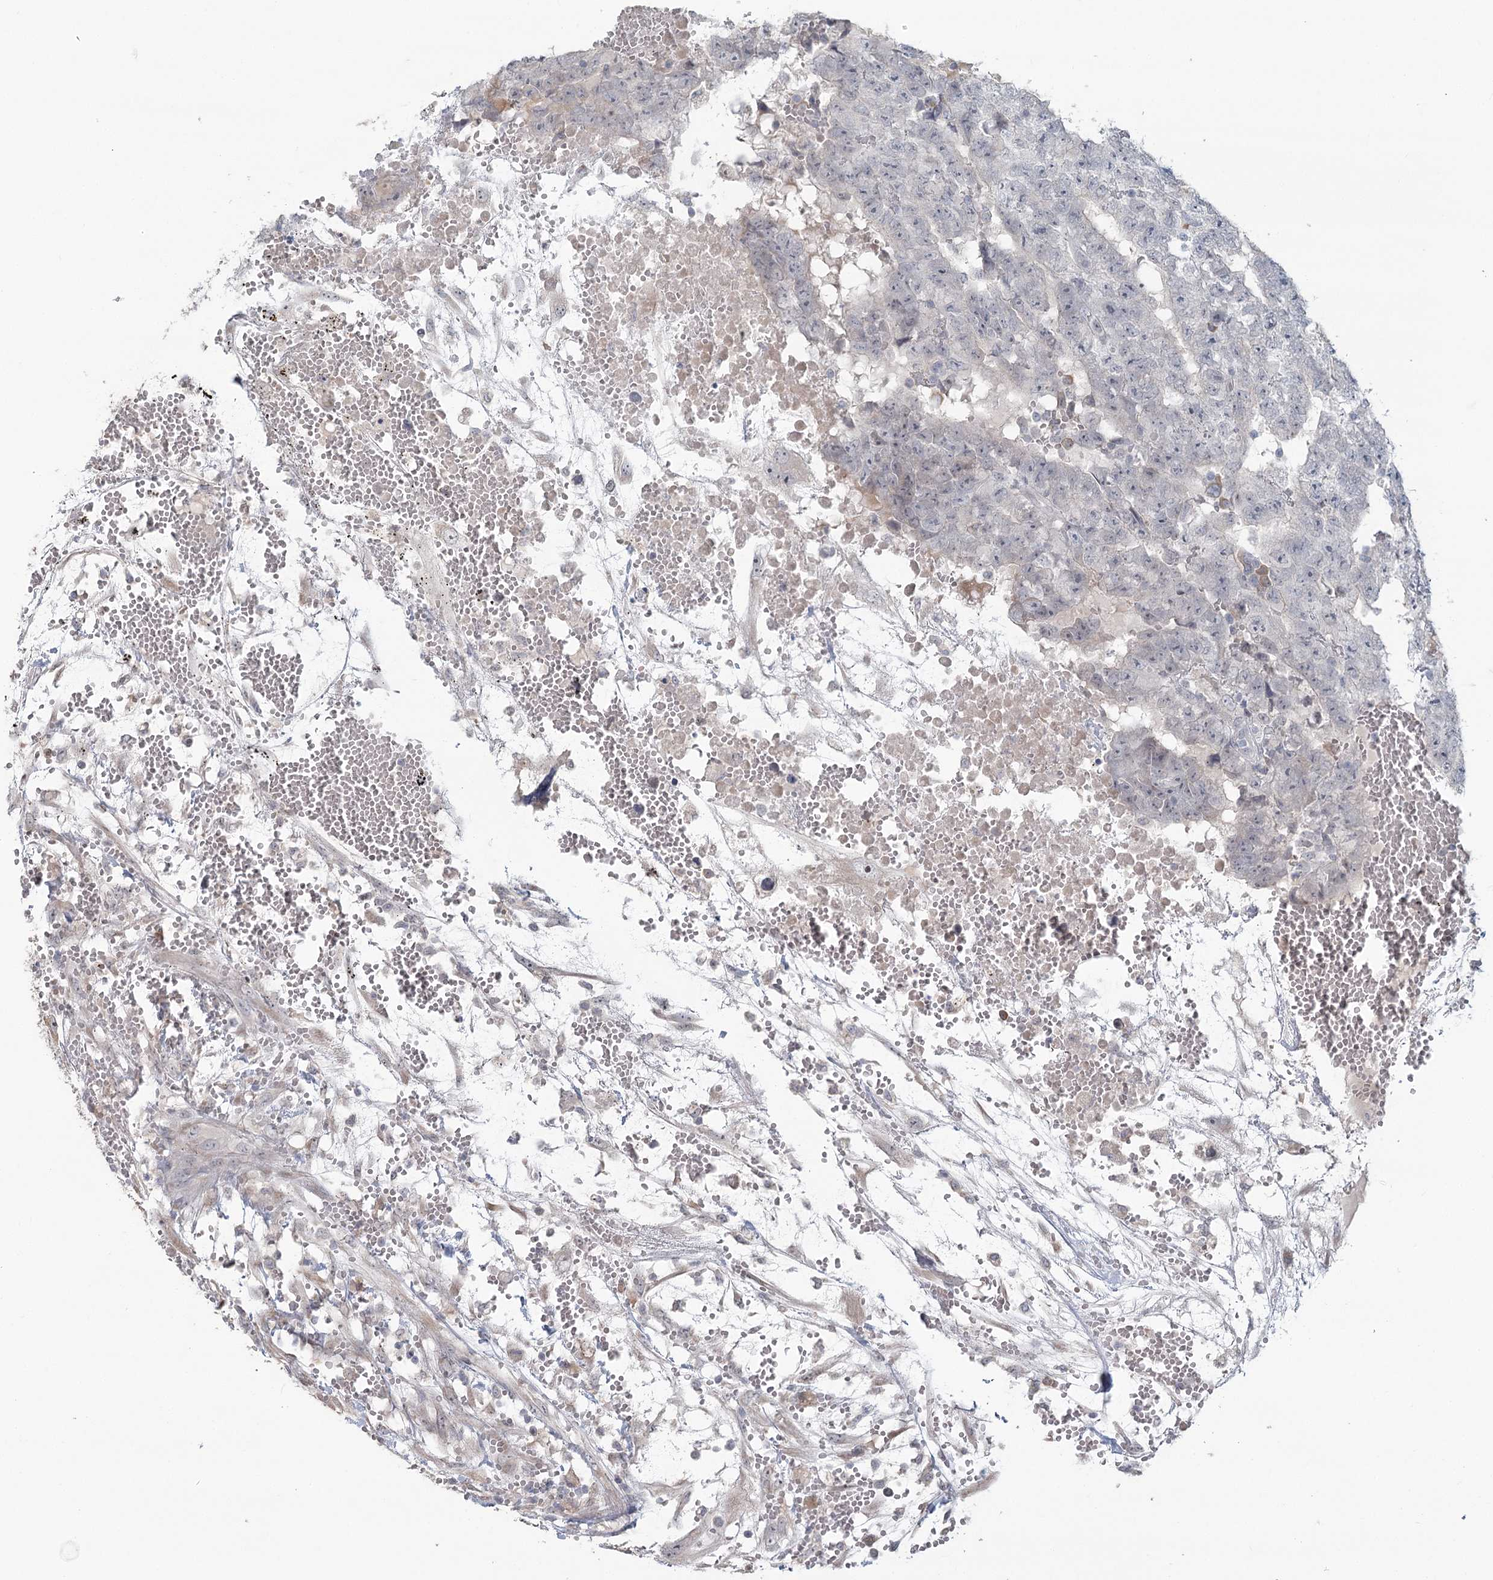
{"staining": {"intensity": "negative", "quantity": "none", "location": "none"}, "tissue": "testis cancer", "cell_type": "Tumor cells", "image_type": "cancer", "snomed": [{"axis": "morphology", "description": "Carcinoma, Embryonal, NOS"}, {"axis": "topography", "description": "Testis"}], "caption": "Histopathology image shows no protein staining in tumor cells of testis embryonal carcinoma tissue.", "gene": "SLC9A3", "patient": {"sex": "male", "age": 25}}